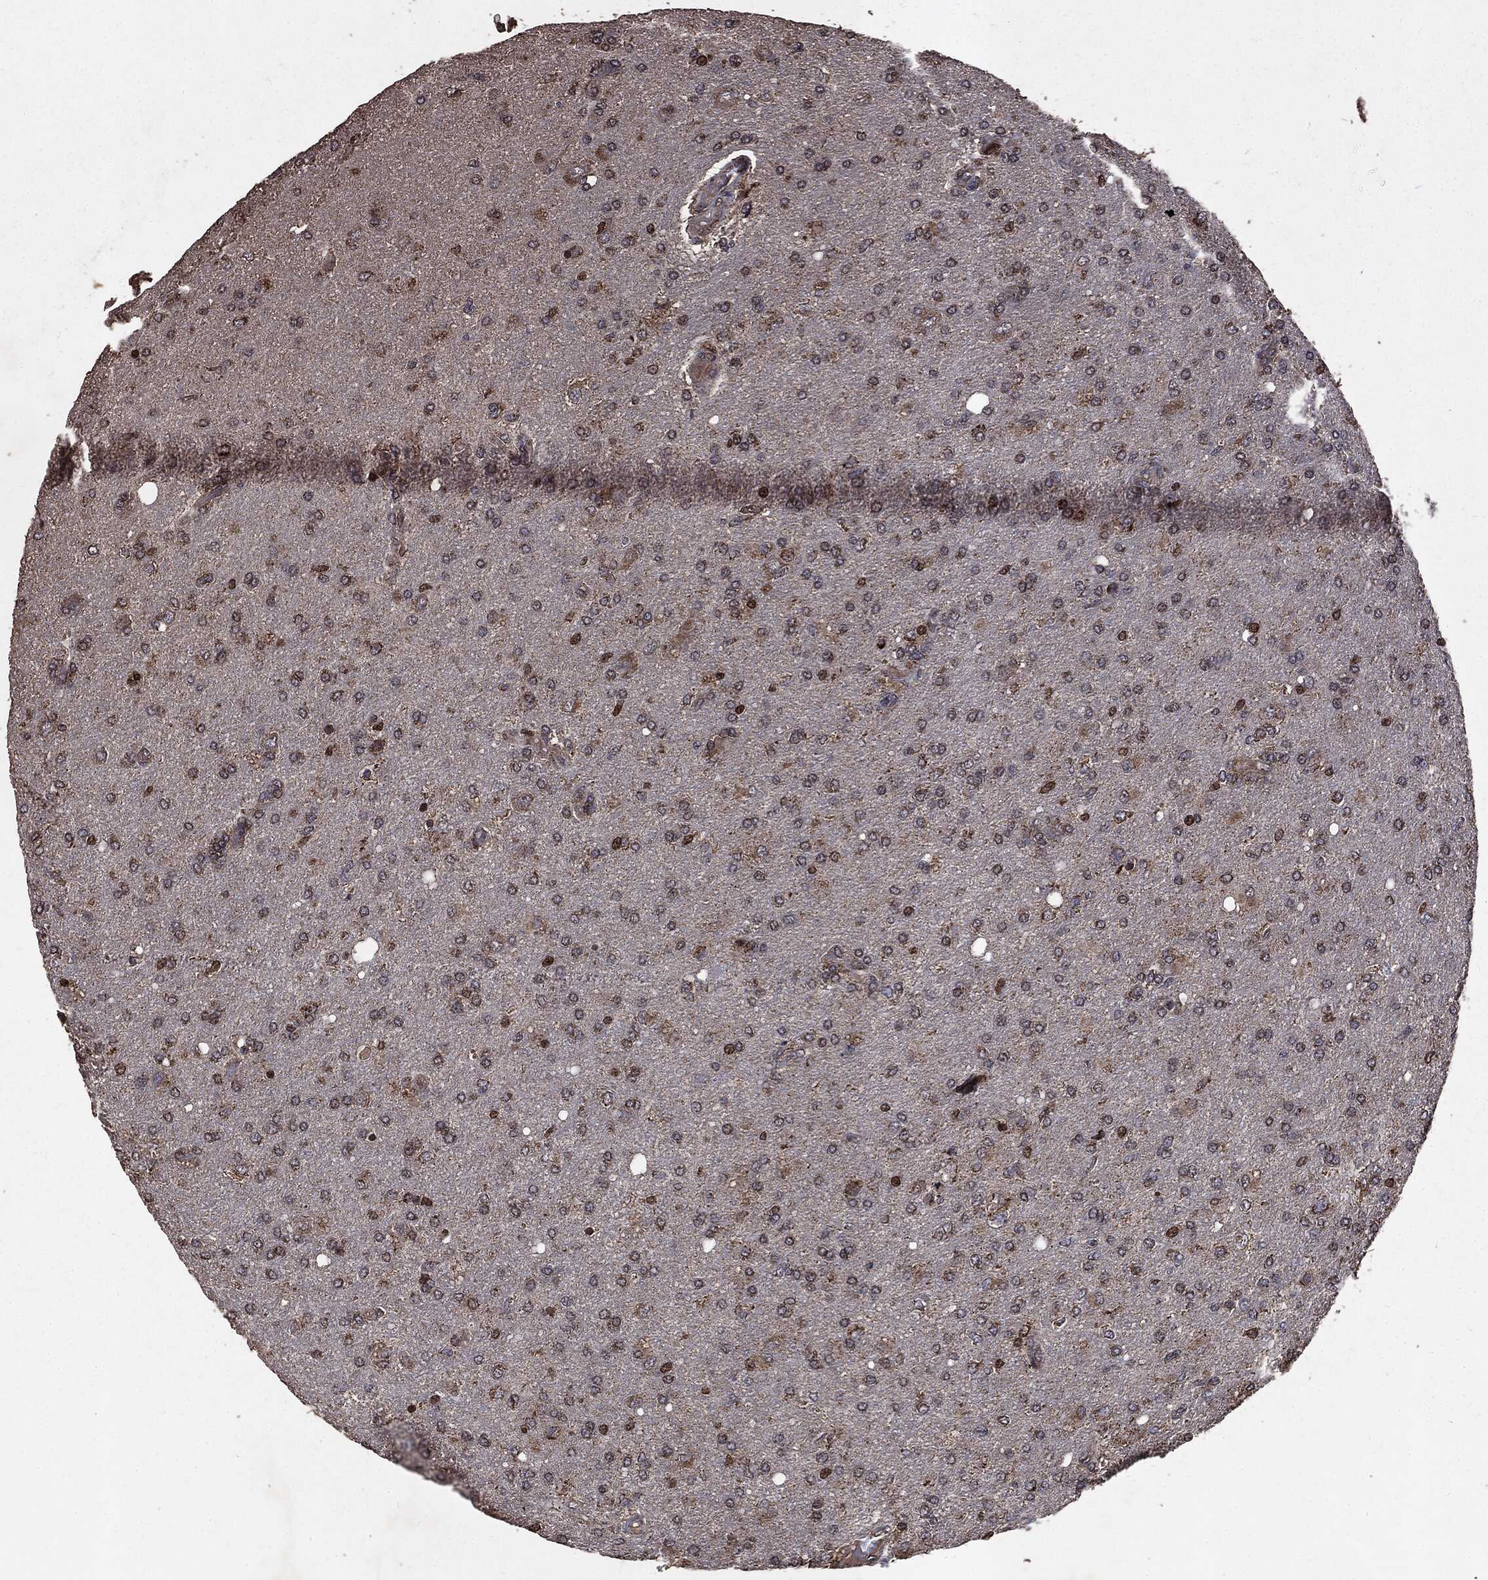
{"staining": {"intensity": "strong", "quantity": "<25%", "location": "cytoplasmic/membranous,nuclear"}, "tissue": "glioma", "cell_type": "Tumor cells", "image_type": "cancer", "snomed": [{"axis": "morphology", "description": "Glioma, malignant, High grade"}, {"axis": "topography", "description": "Cerebral cortex"}], "caption": "Immunohistochemistry (IHC) photomicrograph of neoplastic tissue: malignant glioma (high-grade) stained using immunohistochemistry (IHC) reveals medium levels of strong protein expression localized specifically in the cytoplasmic/membranous and nuclear of tumor cells, appearing as a cytoplasmic/membranous and nuclear brown color.", "gene": "PPP6R2", "patient": {"sex": "male", "age": 70}}